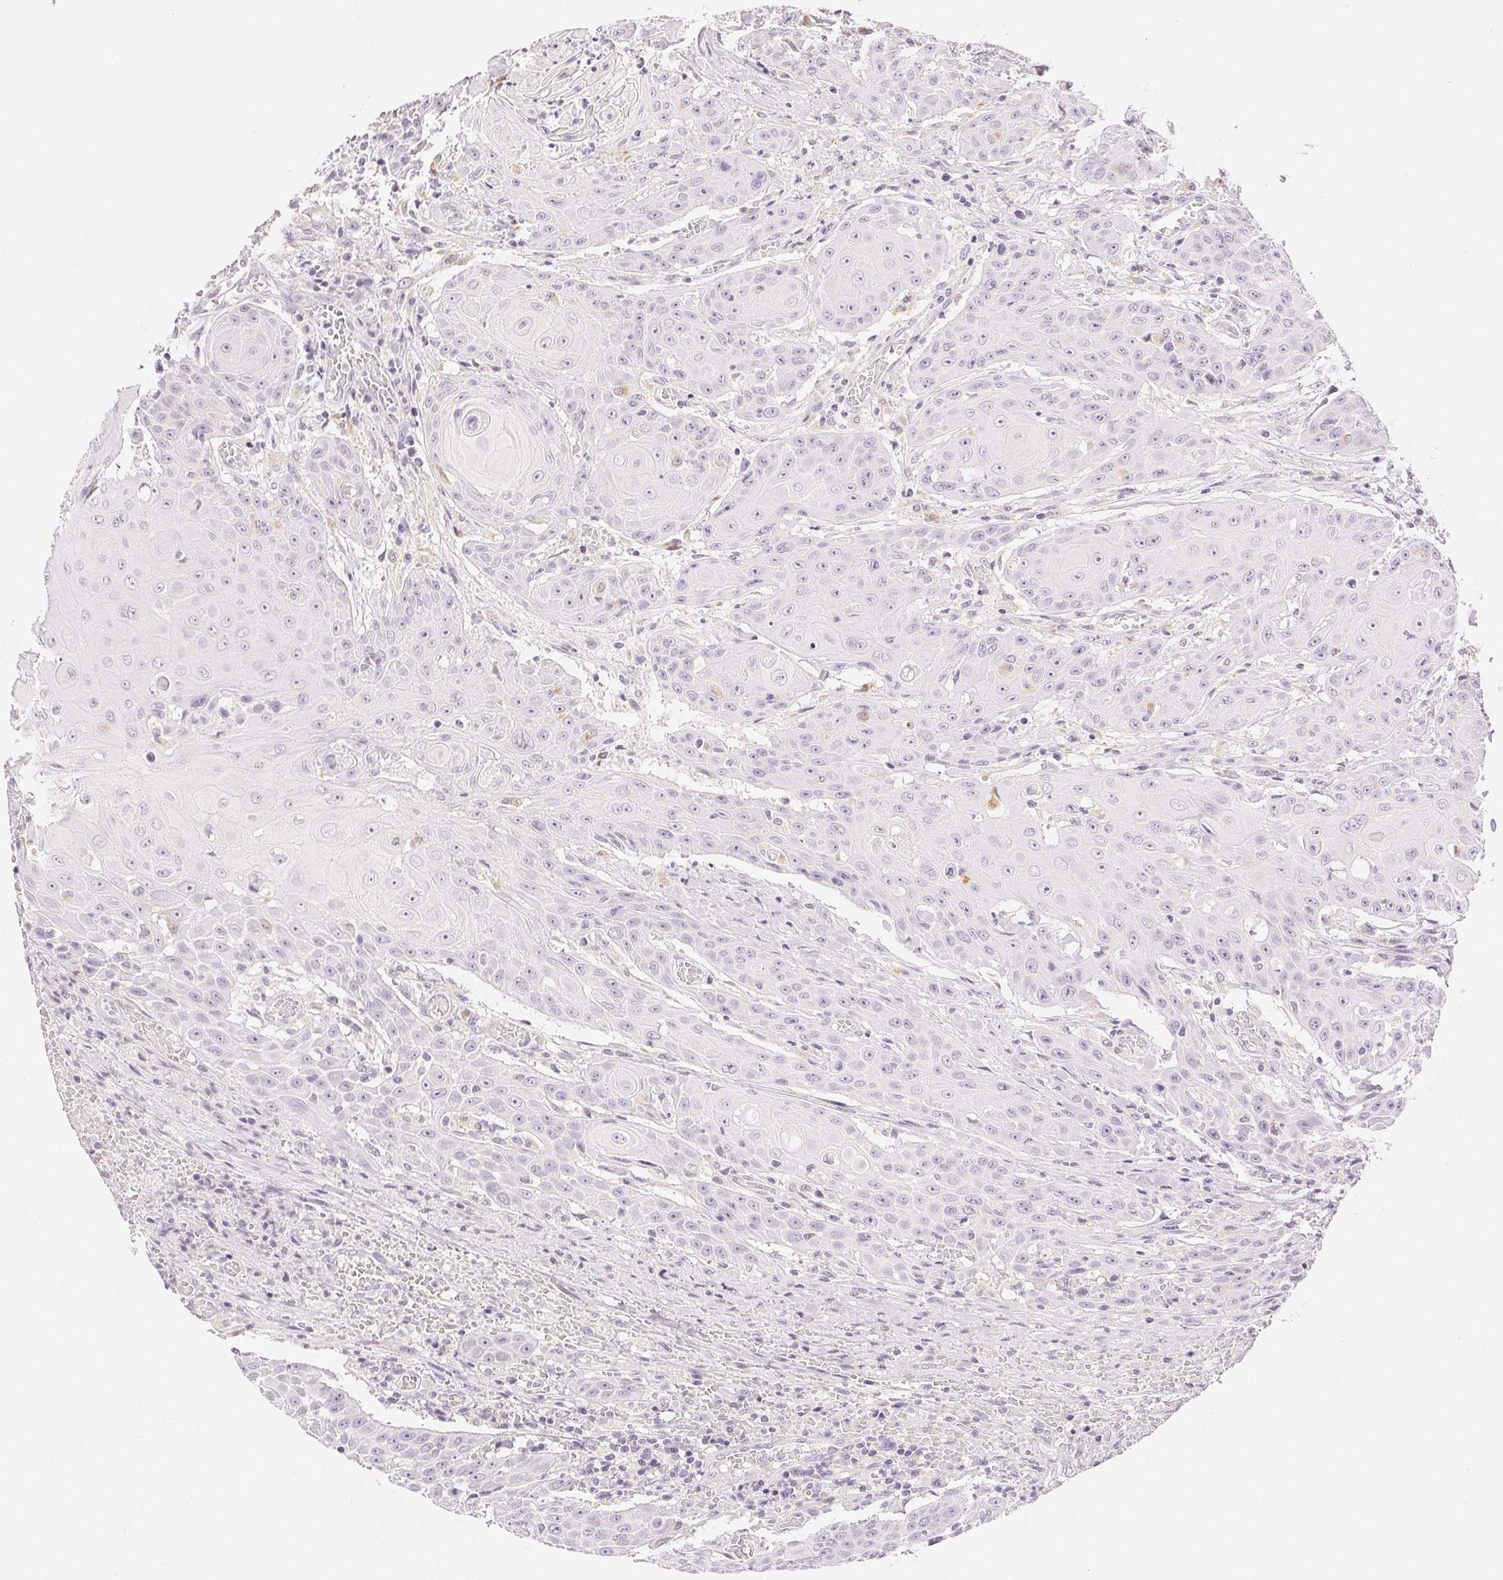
{"staining": {"intensity": "negative", "quantity": "none", "location": "none"}, "tissue": "head and neck cancer", "cell_type": "Tumor cells", "image_type": "cancer", "snomed": [{"axis": "morphology", "description": "Normal tissue, NOS"}, {"axis": "morphology", "description": "Squamous cell carcinoma, NOS"}, {"axis": "topography", "description": "Oral tissue"}, {"axis": "topography", "description": "Head-Neck"}], "caption": "IHC of head and neck cancer (squamous cell carcinoma) demonstrates no staining in tumor cells.", "gene": "SLC5A2", "patient": {"sex": "female", "age": 55}}